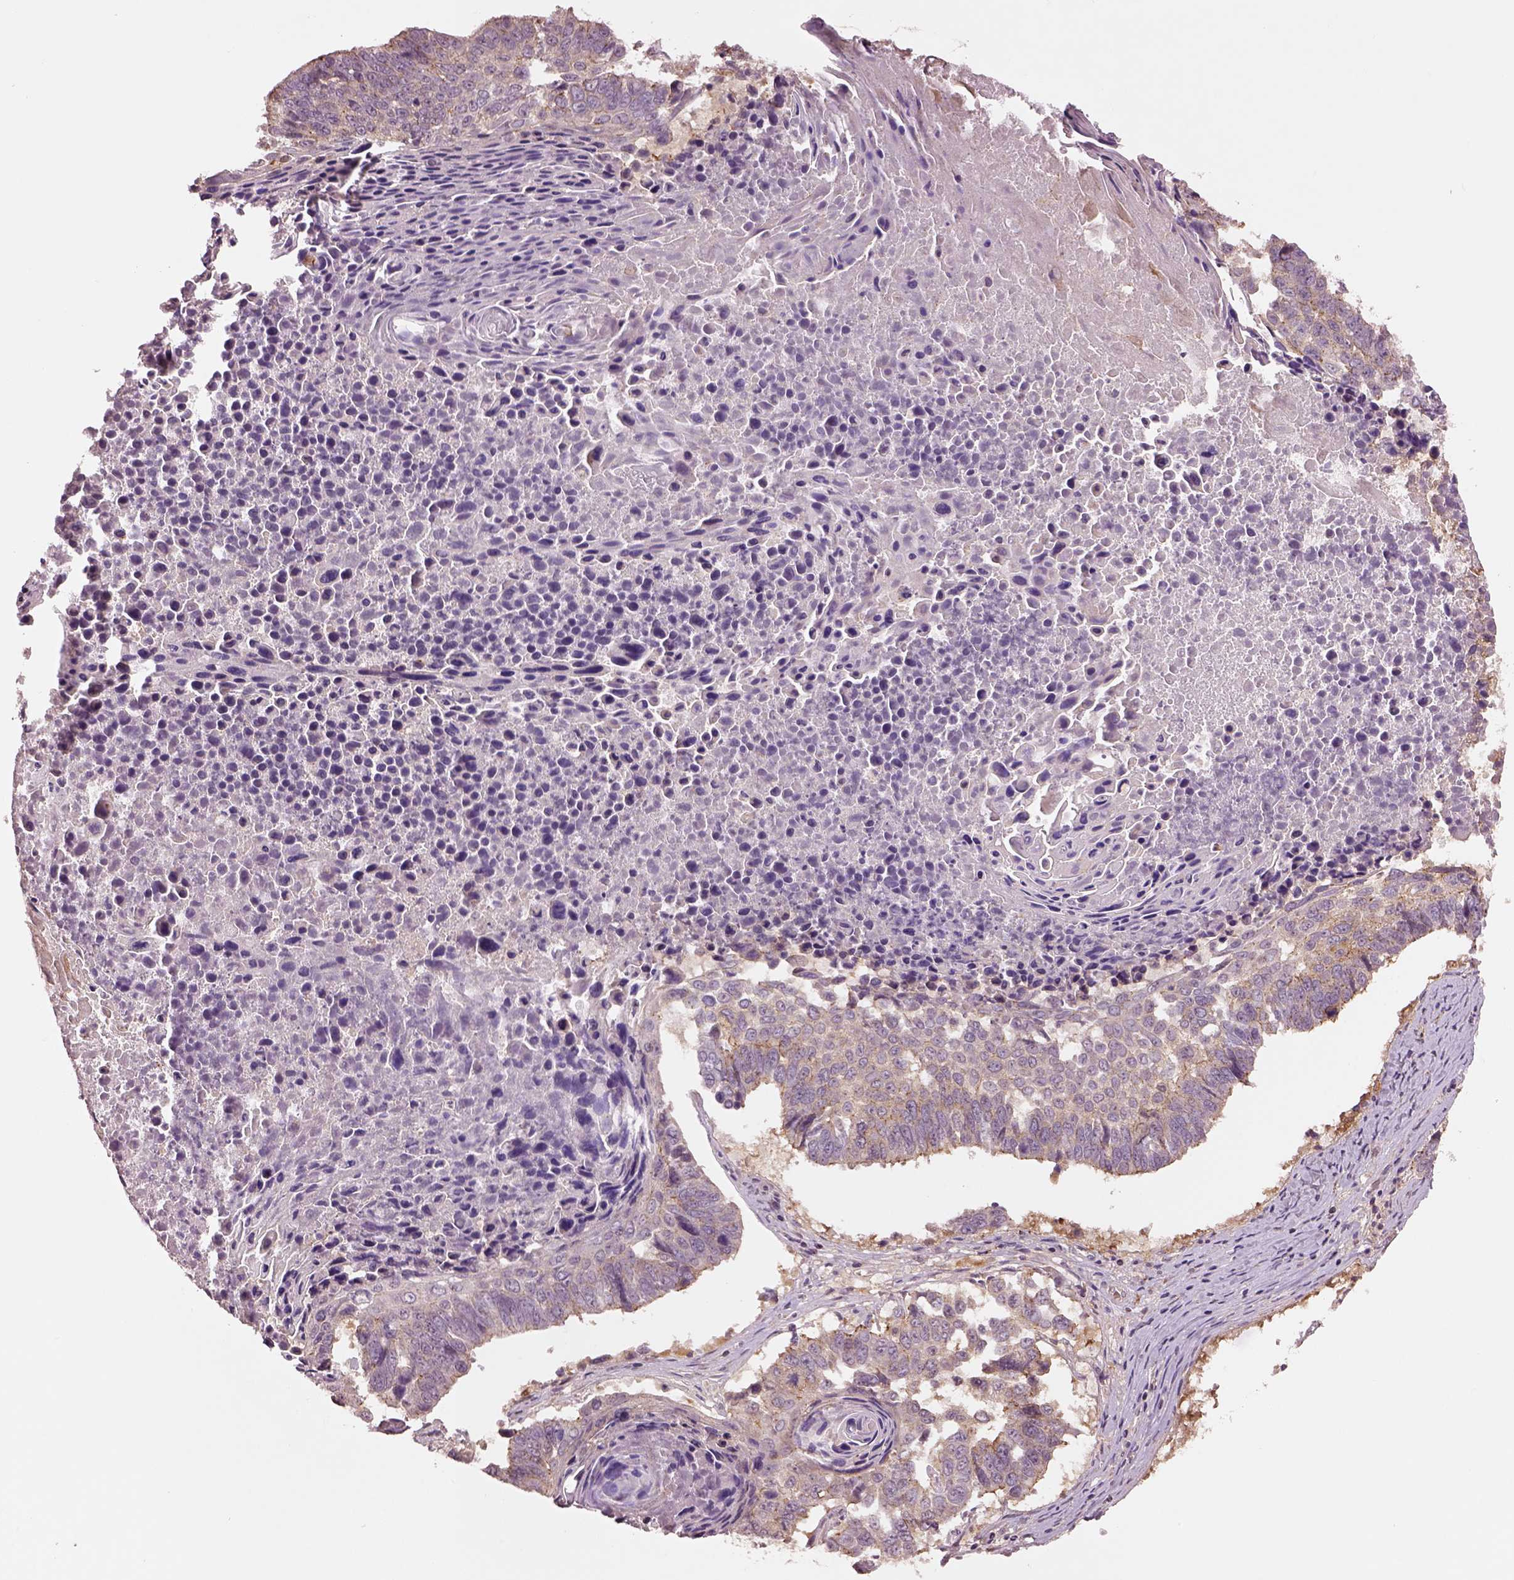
{"staining": {"intensity": "moderate", "quantity": "25%-75%", "location": "cytoplasmic/membranous"}, "tissue": "lung cancer", "cell_type": "Tumor cells", "image_type": "cancer", "snomed": [{"axis": "morphology", "description": "Squamous cell carcinoma, NOS"}, {"axis": "topography", "description": "Lung"}], "caption": "There is medium levels of moderate cytoplasmic/membranous positivity in tumor cells of lung squamous cell carcinoma, as demonstrated by immunohistochemical staining (brown color).", "gene": "MTHFS", "patient": {"sex": "male", "age": 73}}